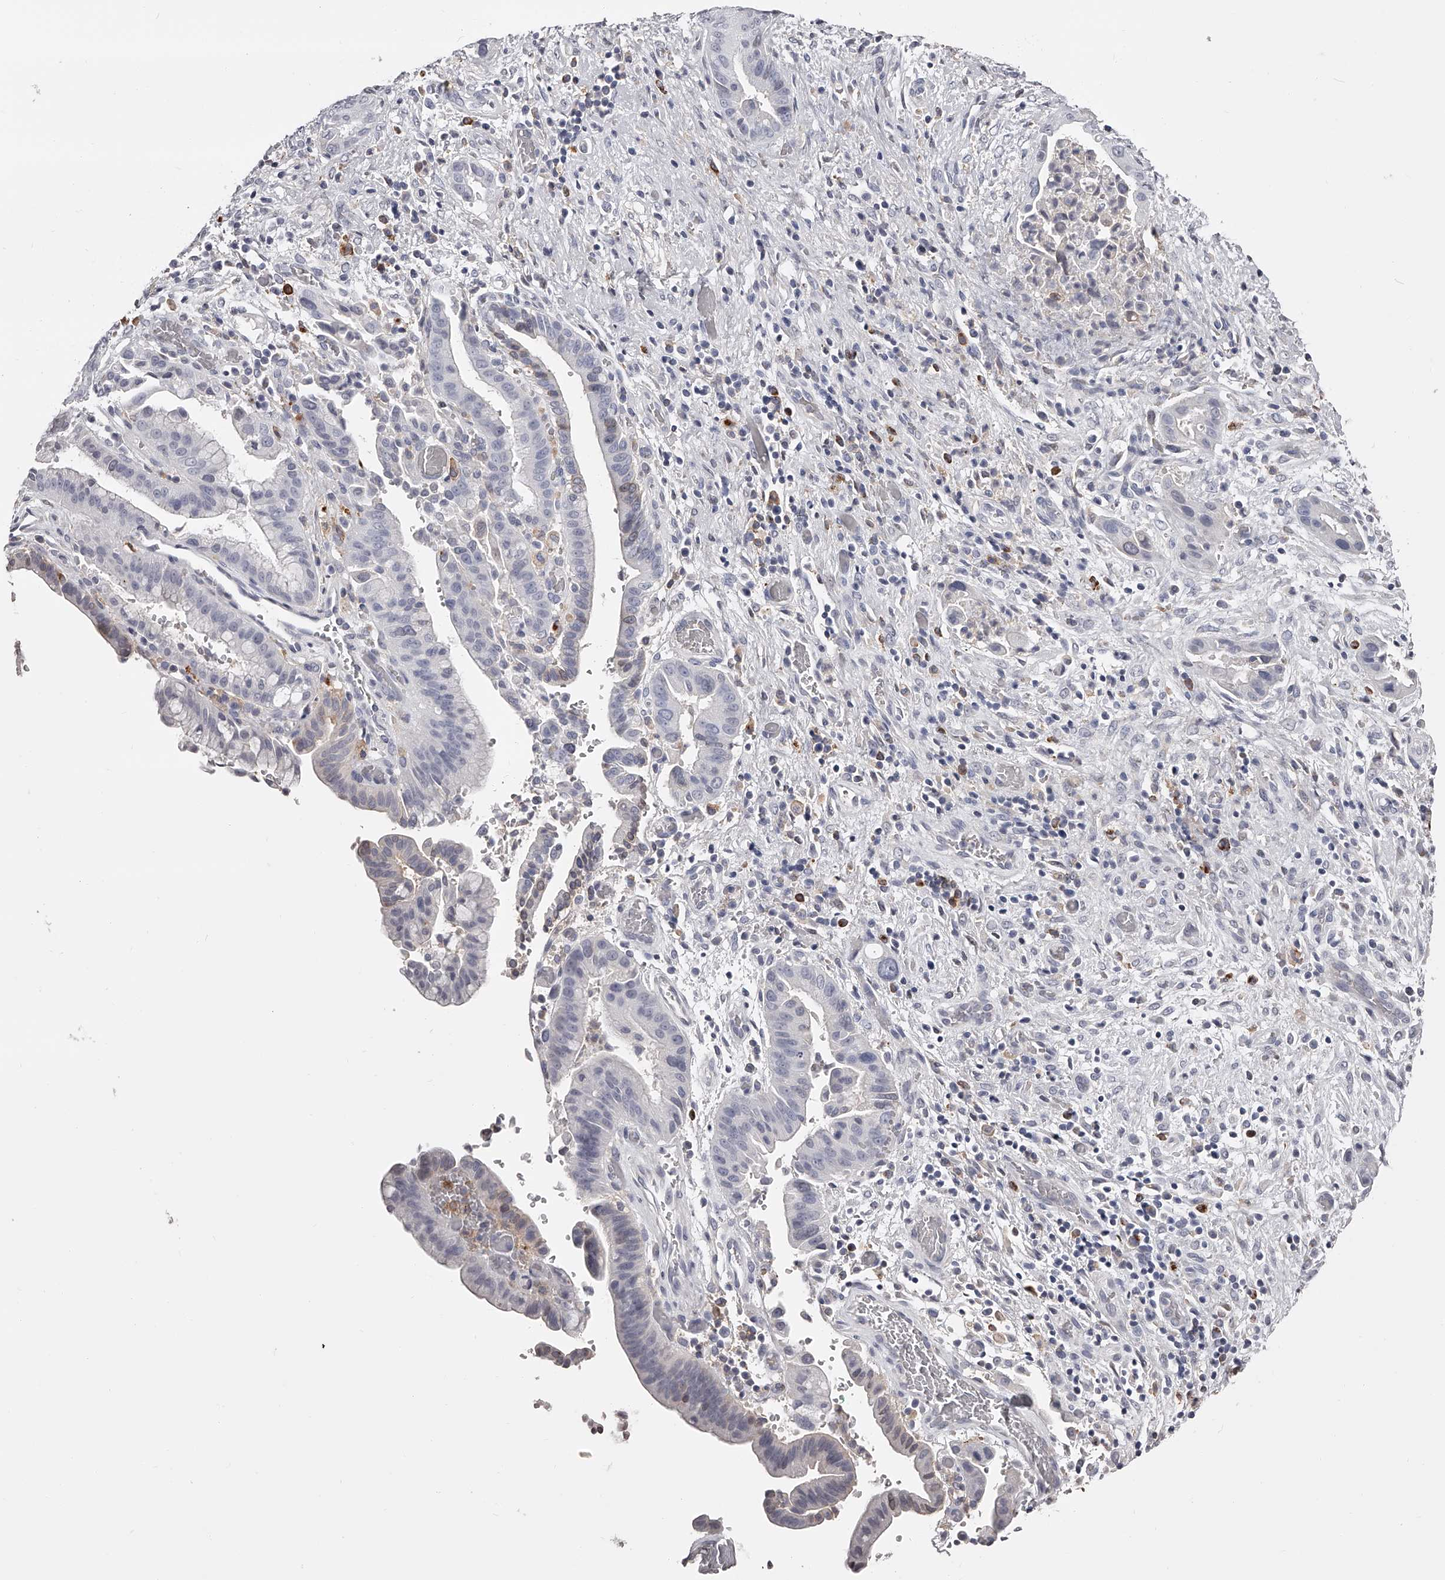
{"staining": {"intensity": "negative", "quantity": "none", "location": "none"}, "tissue": "liver cancer", "cell_type": "Tumor cells", "image_type": "cancer", "snomed": [{"axis": "morphology", "description": "Cholangiocarcinoma"}, {"axis": "topography", "description": "Liver"}], "caption": "A high-resolution photomicrograph shows IHC staining of liver cholangiocarcinoma, which reveals no significant positivity in tumor cells.", "gene": "PACSIN1", "patient": {"sex": "female", "age": 54}}